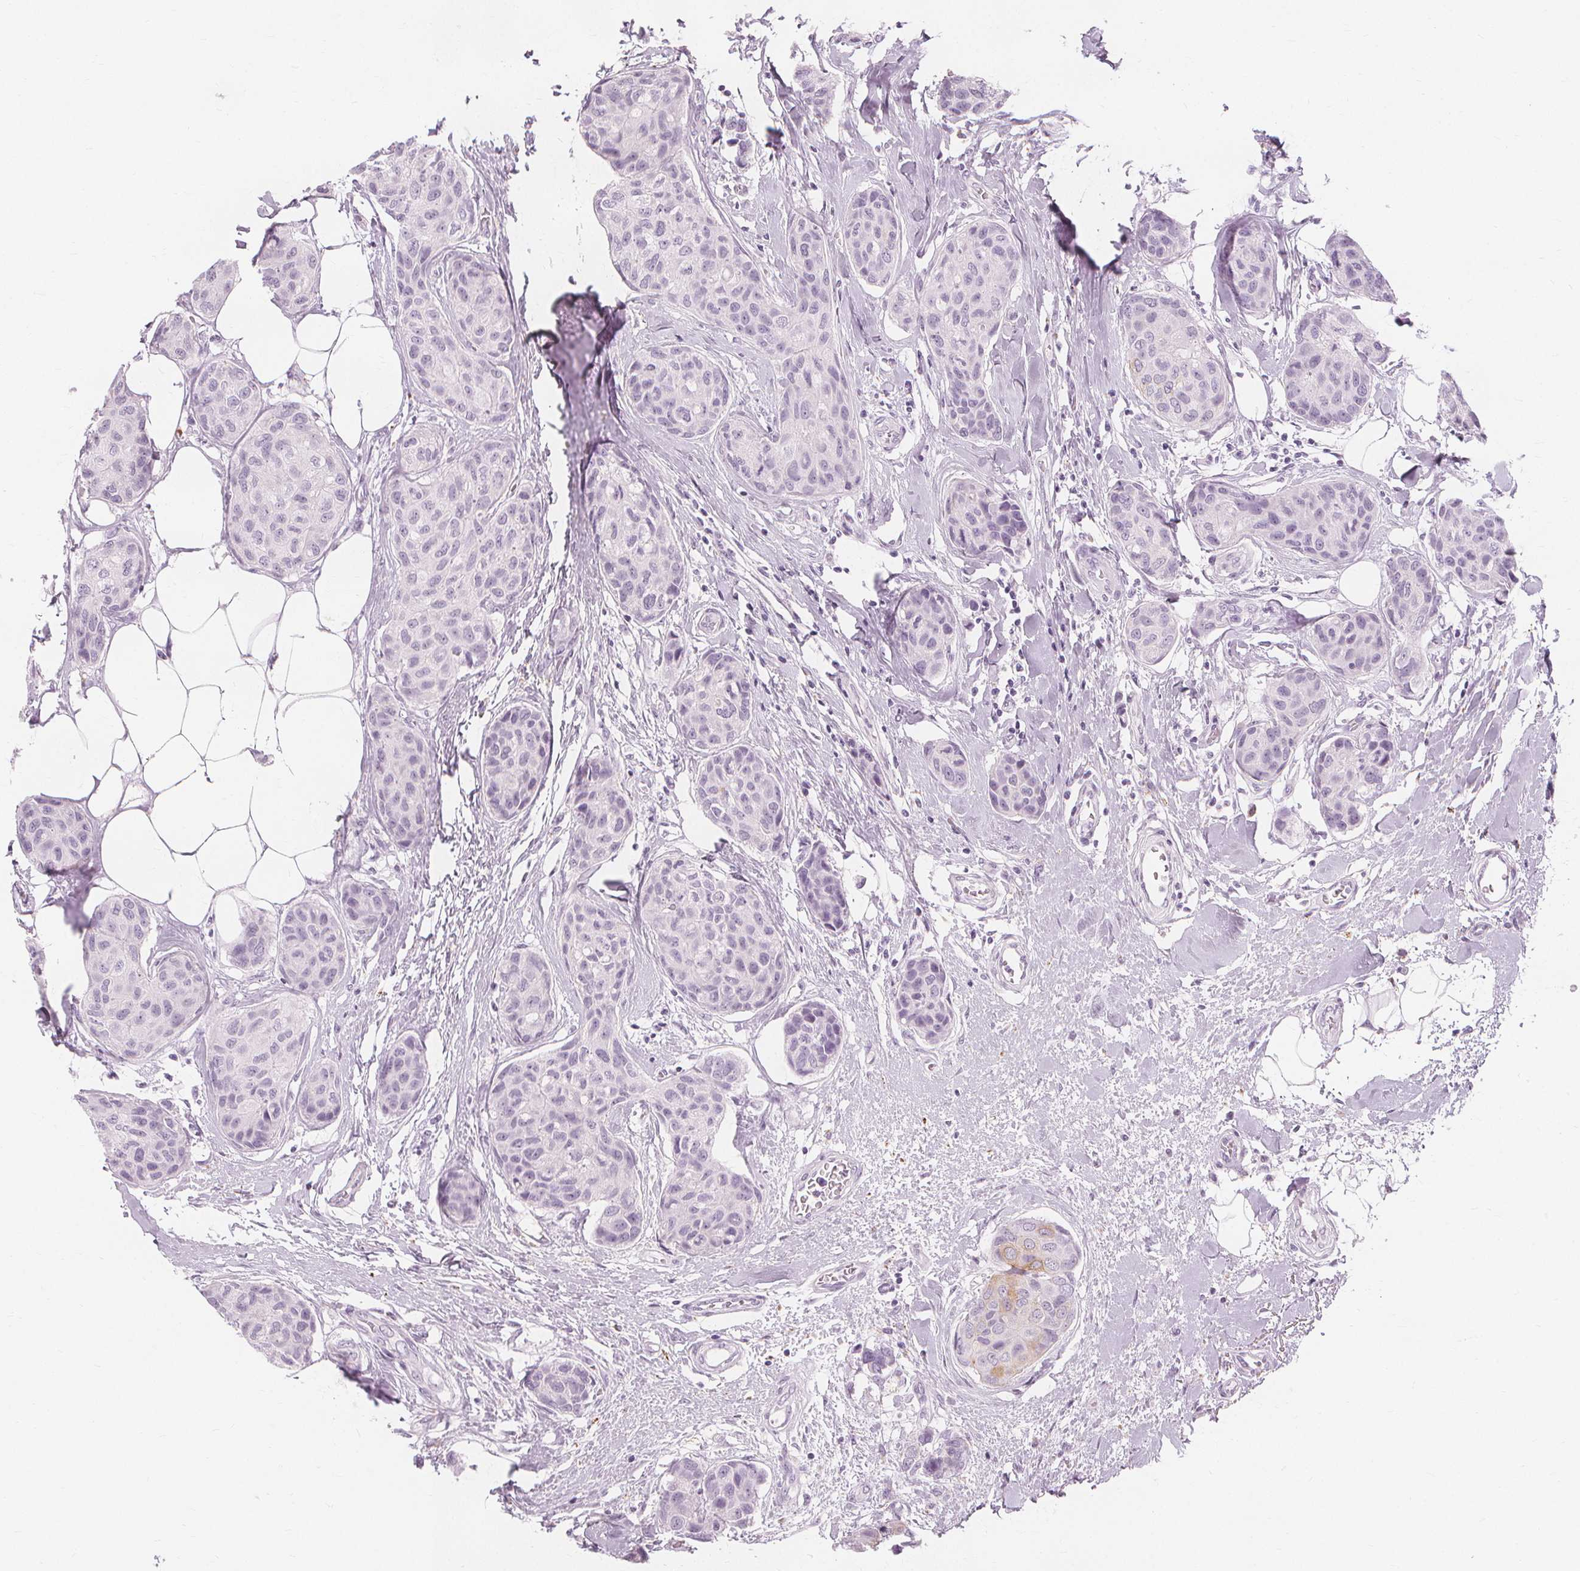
{"staining": {"intensity": "negative", "quantity": "none", "location": "none"}, "tissue": "breast cancer", "cell_type": "Tumor cells", "image_type": "cancer", "snomed": [{"axis": "morphology", "description": "Duct carcinoma"}, {"axis": "topography", "description": "Breast"}], "caption": "This histopathology image is of breast cancer (infiltrating ductal carcinoma) stained with IHC to label a protein in brown with the nuclei are counter-stained blue. There is no staining in tumor cells.", "gene": "TFF1", "patient": {"sex": "female", "age": 80}}